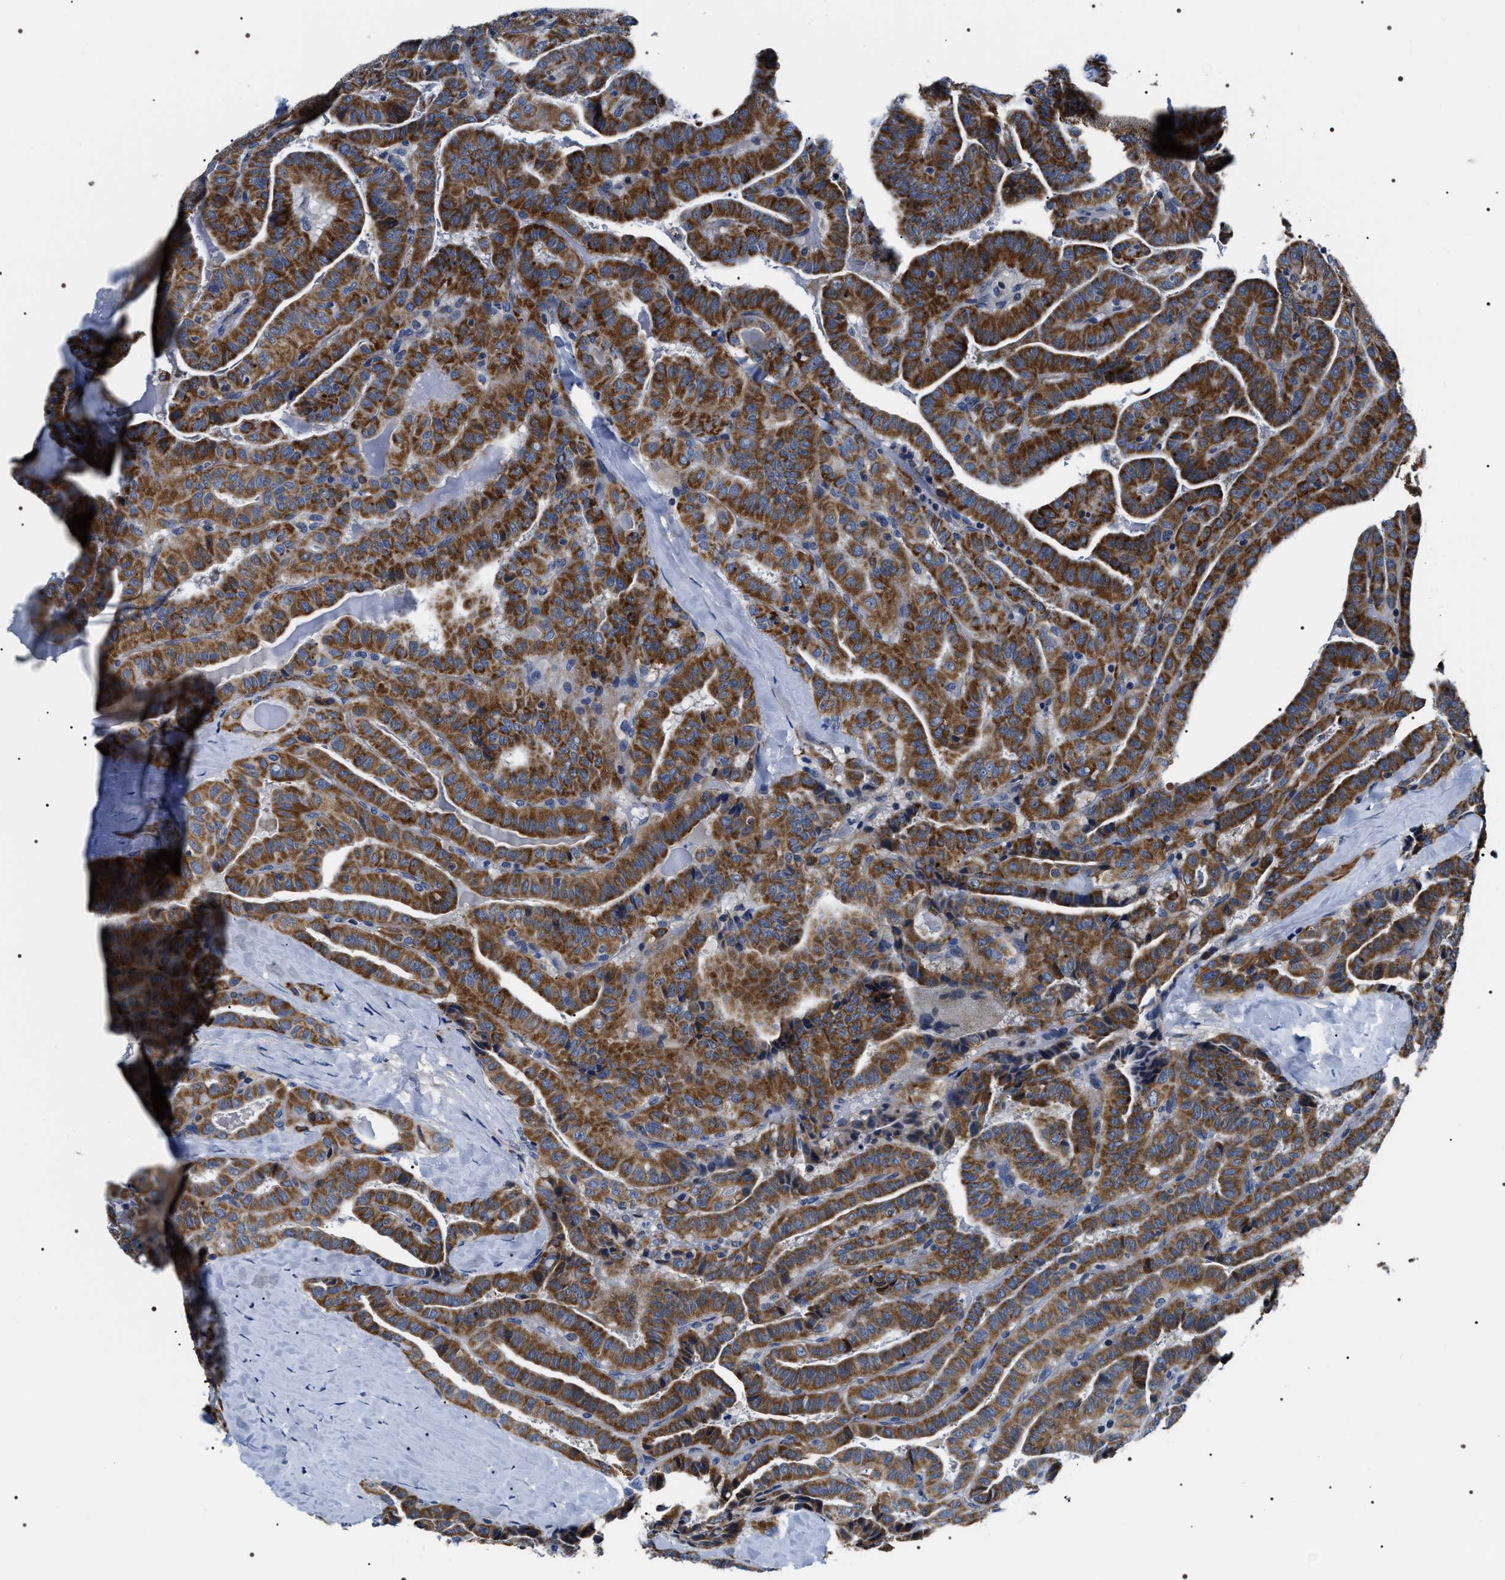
{"staining": {"intensity": "strong", "quantity": ">75%", "location": "cytoplasmic/membranous"}, "tissue": "thyroid cancer", "cell_type": "Tumor cells", "image_type": "cancer", "snomed": [{"axis": "morphology", "description": "Papillary adenocarcinoma, NOS"}, {"axis": "topography", "description": "Thyroid gland"}], "caption": "About >75% of tumor cells in human thyroid papillary adenocarcinoma exhibit strong cytoplasmic/membranous protein expression as visualized by brown immunohistochemical staining.", "gene": "NTMT1", "patient": {"sex": "male", "age": 77}}